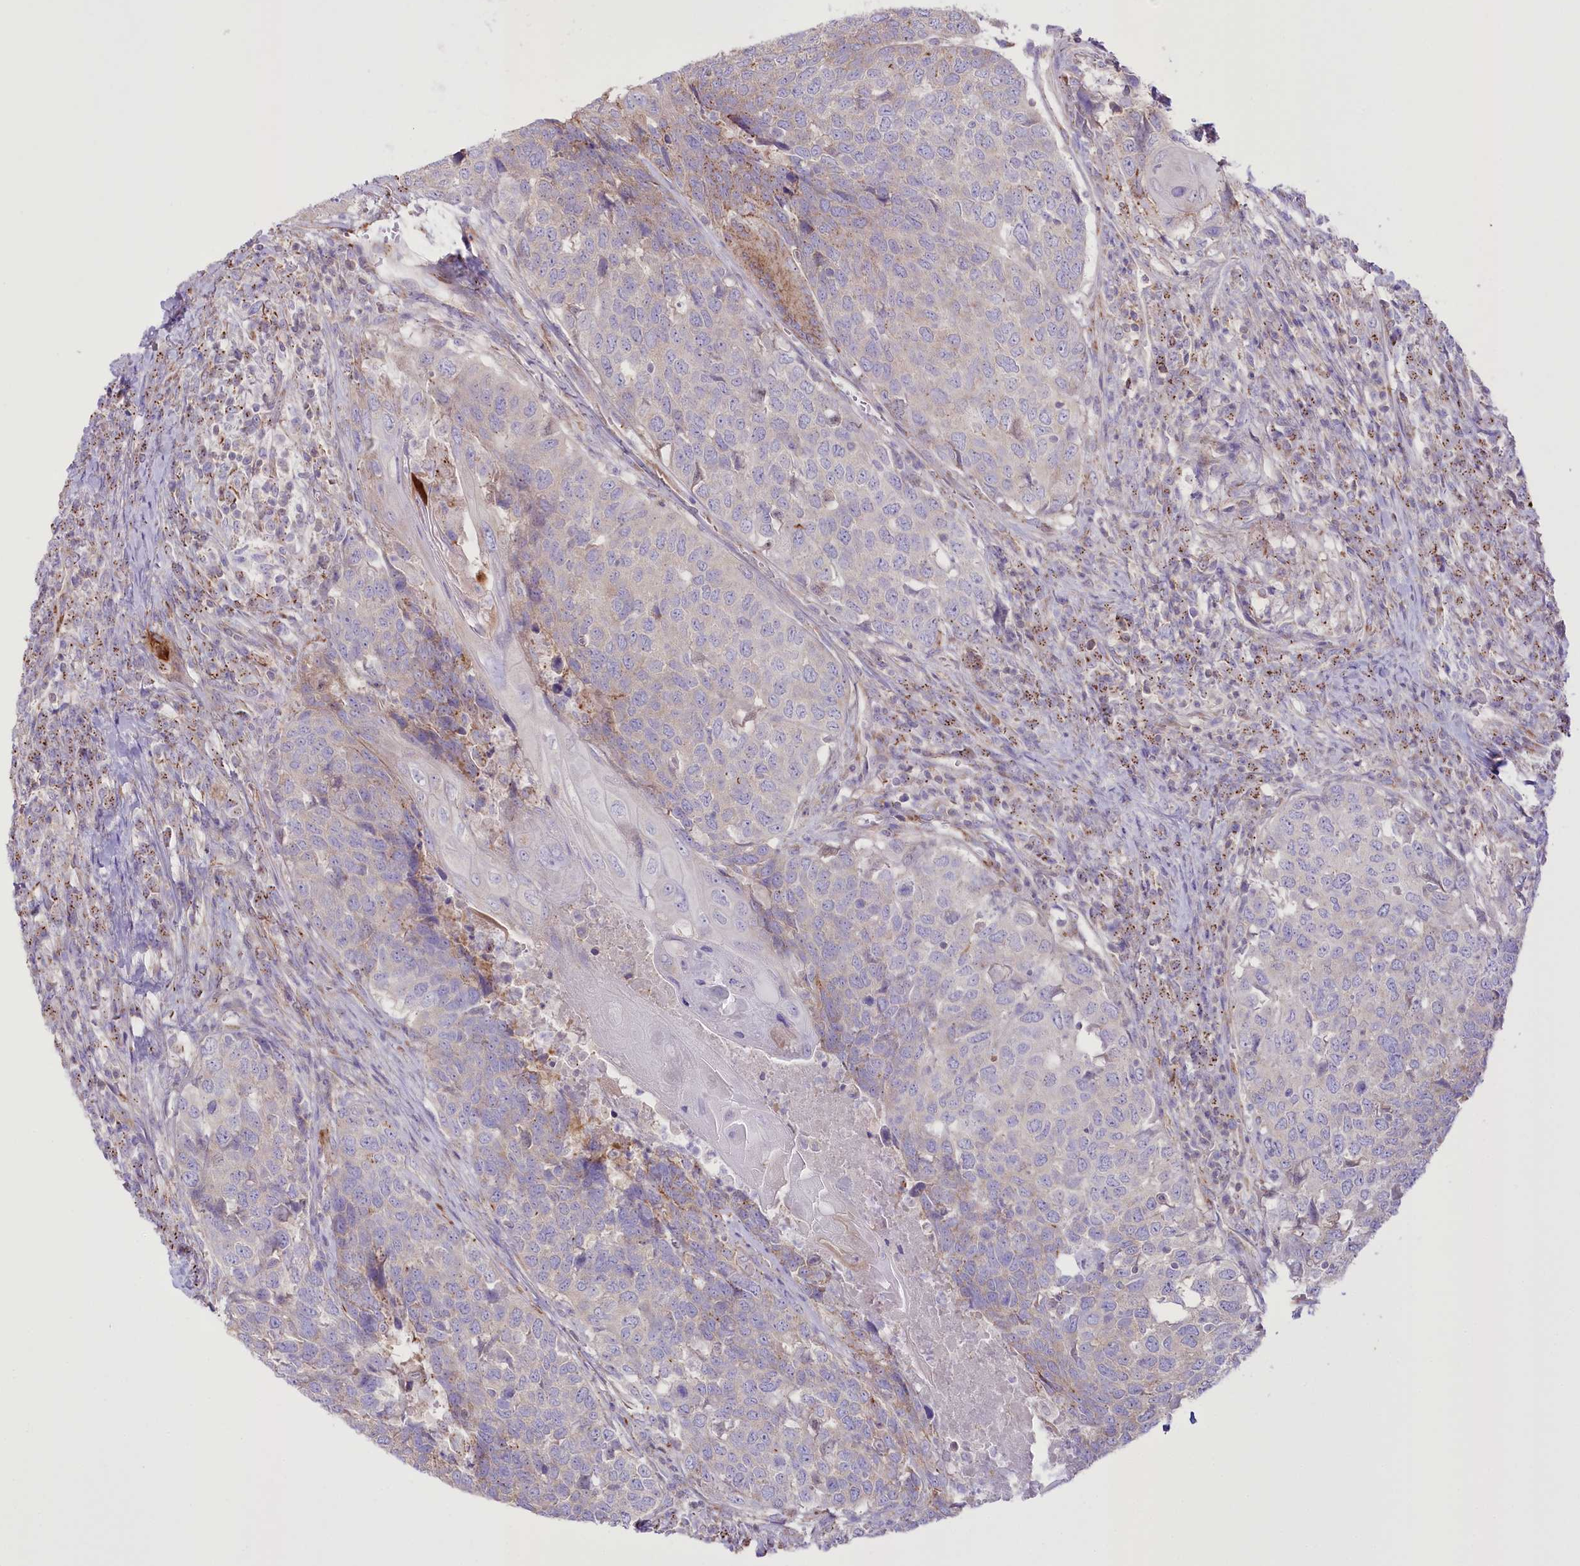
{"staining": {"intensity": "moderate", "quantity": "<25%", "location": "cytoplasmic/membranous"}, "tissue": "head and neck cancer", "cell_type": "Tumor cells", "image_type": "cancer", "snomed": [{"axis": "morphology", "description": "Squamous cell carcinoma, NOS"}, {"axis": "topography", "description": "Head-Neck"}], "caption": "DAB (3,3'-diaminobenzidine) immunohistochemical staining of squamous cell carcinoma (head and neck) demonstrates moderate cytoplasmic/membranous protein expression in about <25% of tumor cells.", "gene": "FAM216A", "patient": {"sex": "male", "age": 66}}